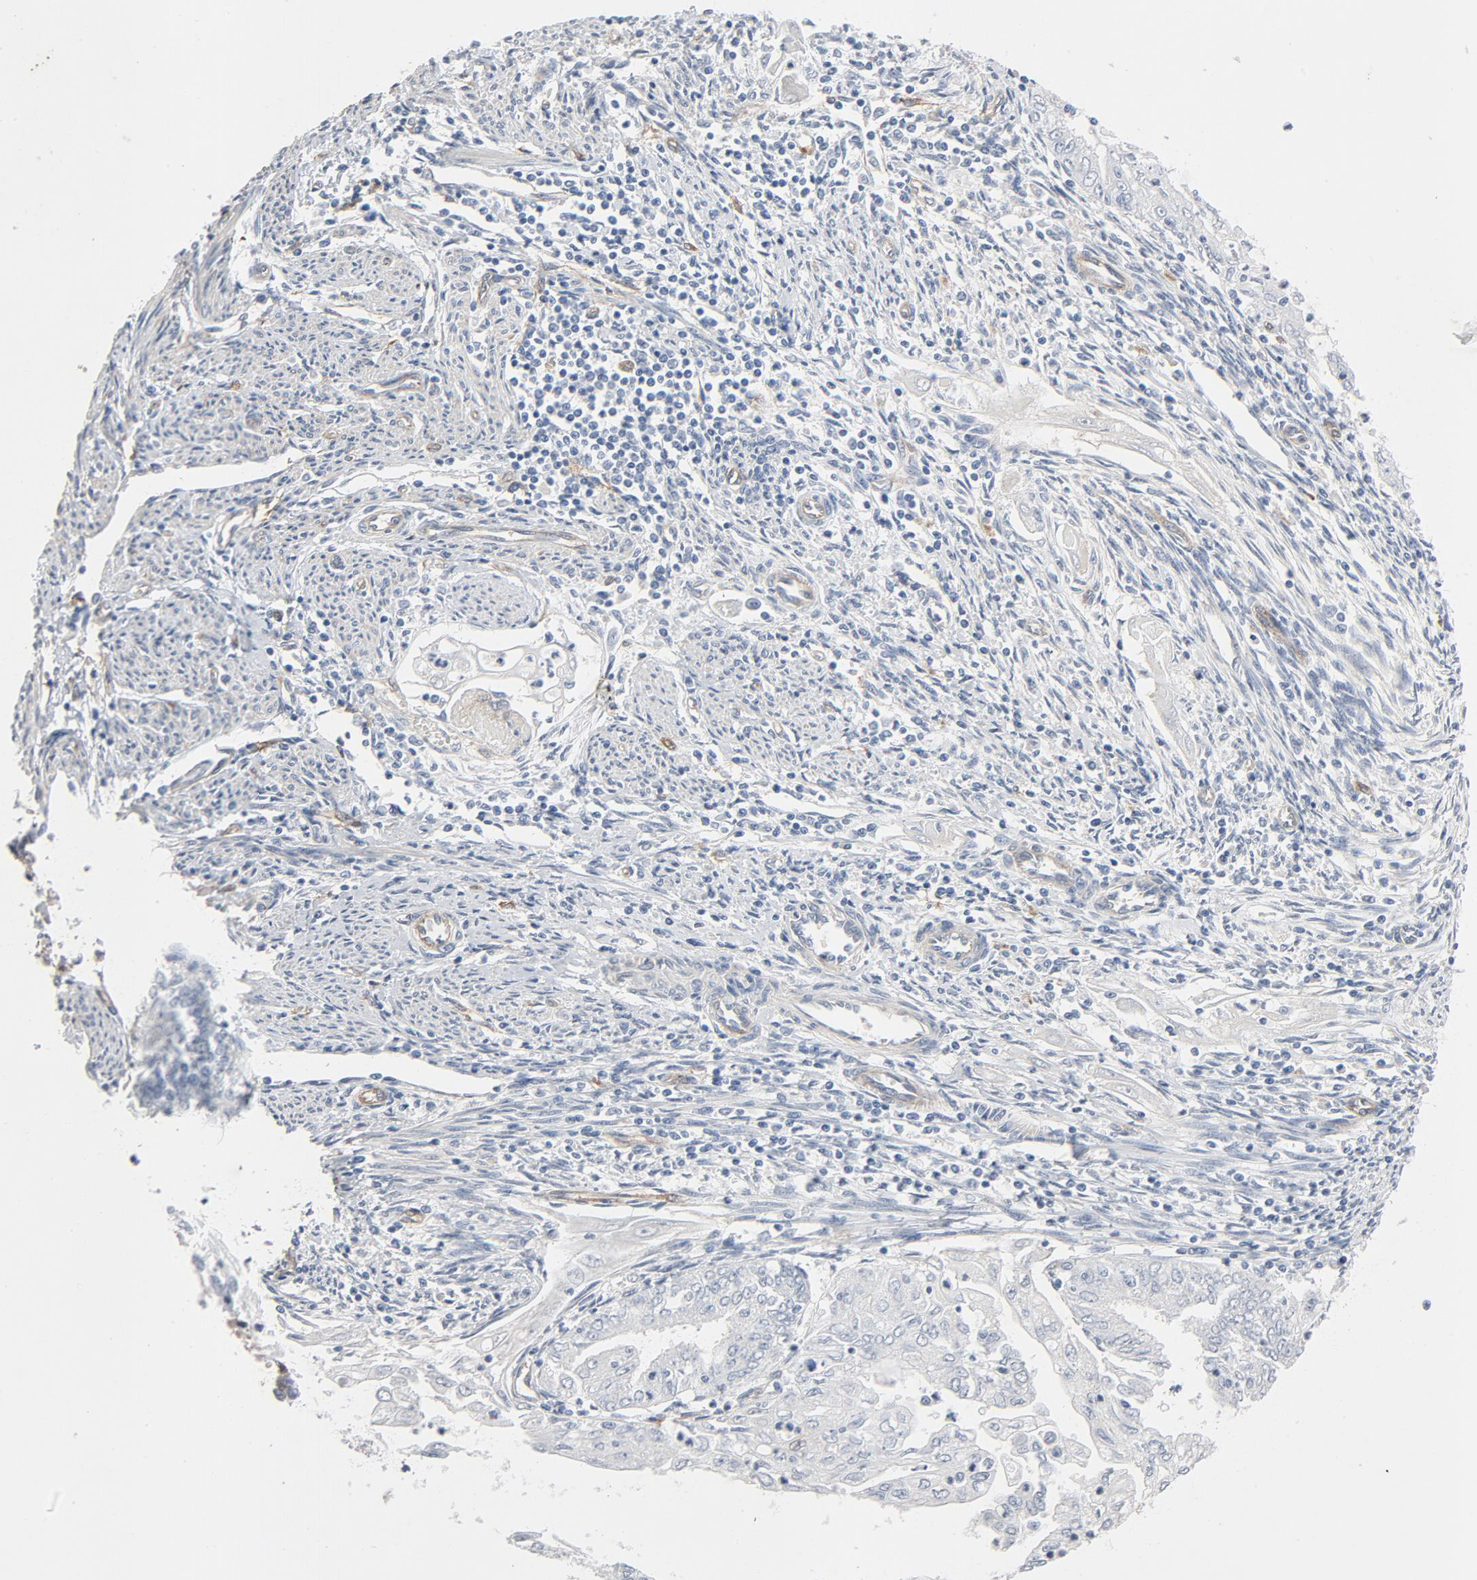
{"staining": {"intensity": "negative", "quantity": "none", "location": "none"}, "tissue": "endometrial cancer", "cell_type": "Tumor cells", "image_type": "cancer", "snomed": [{"axis": "morphology", "description": "Adenocarcinoma, NOS"}, {"axis": "topography", "description": "Endometrium"}], "caption": "A histopathology image of endometrial cancer stained for a protein reveals no brown staining in tumor cells.", "gene": "KDR", "patient": {"sex": "female", "age": 75}}